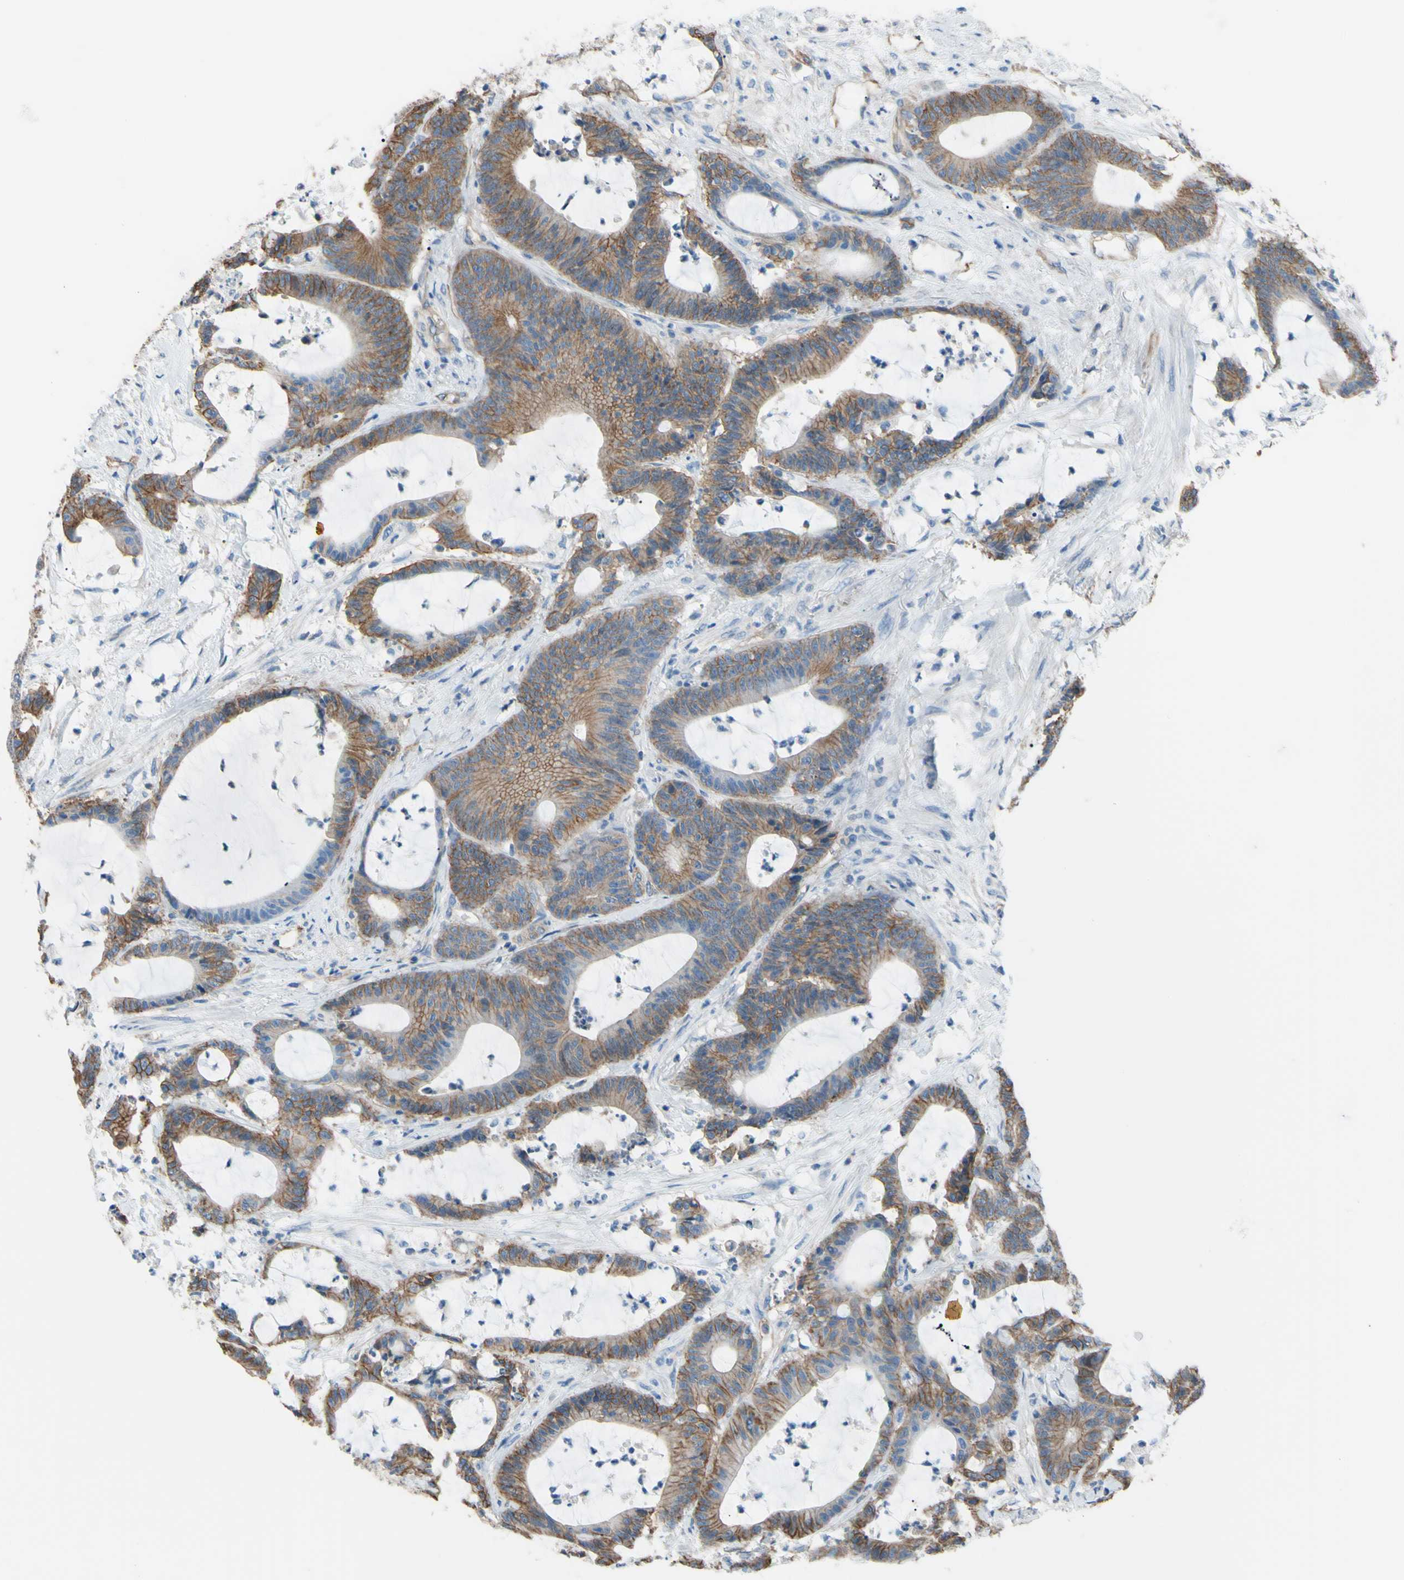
{"staining": {"intensity": "moderate", "quantity": ">75%", "location": "cytoplasmic/membranous"}, "tissue": "colorectal cancer", "cell_type": "Tumor cells", "image_type": "cancer", "snomed": [{"axis": "morphology", "description": "Adenocarcinoma, NOS"}, {"axis": "topography", "description": "Colon"}], "caption": "Colorectal cancer stained for a protein (brown) displays moderate cytoplasmic/membranous positive positivity in approximately >75% of tumor cells.", "gene": "ADD1", "patient": {"sex": "female", "age": 84}}